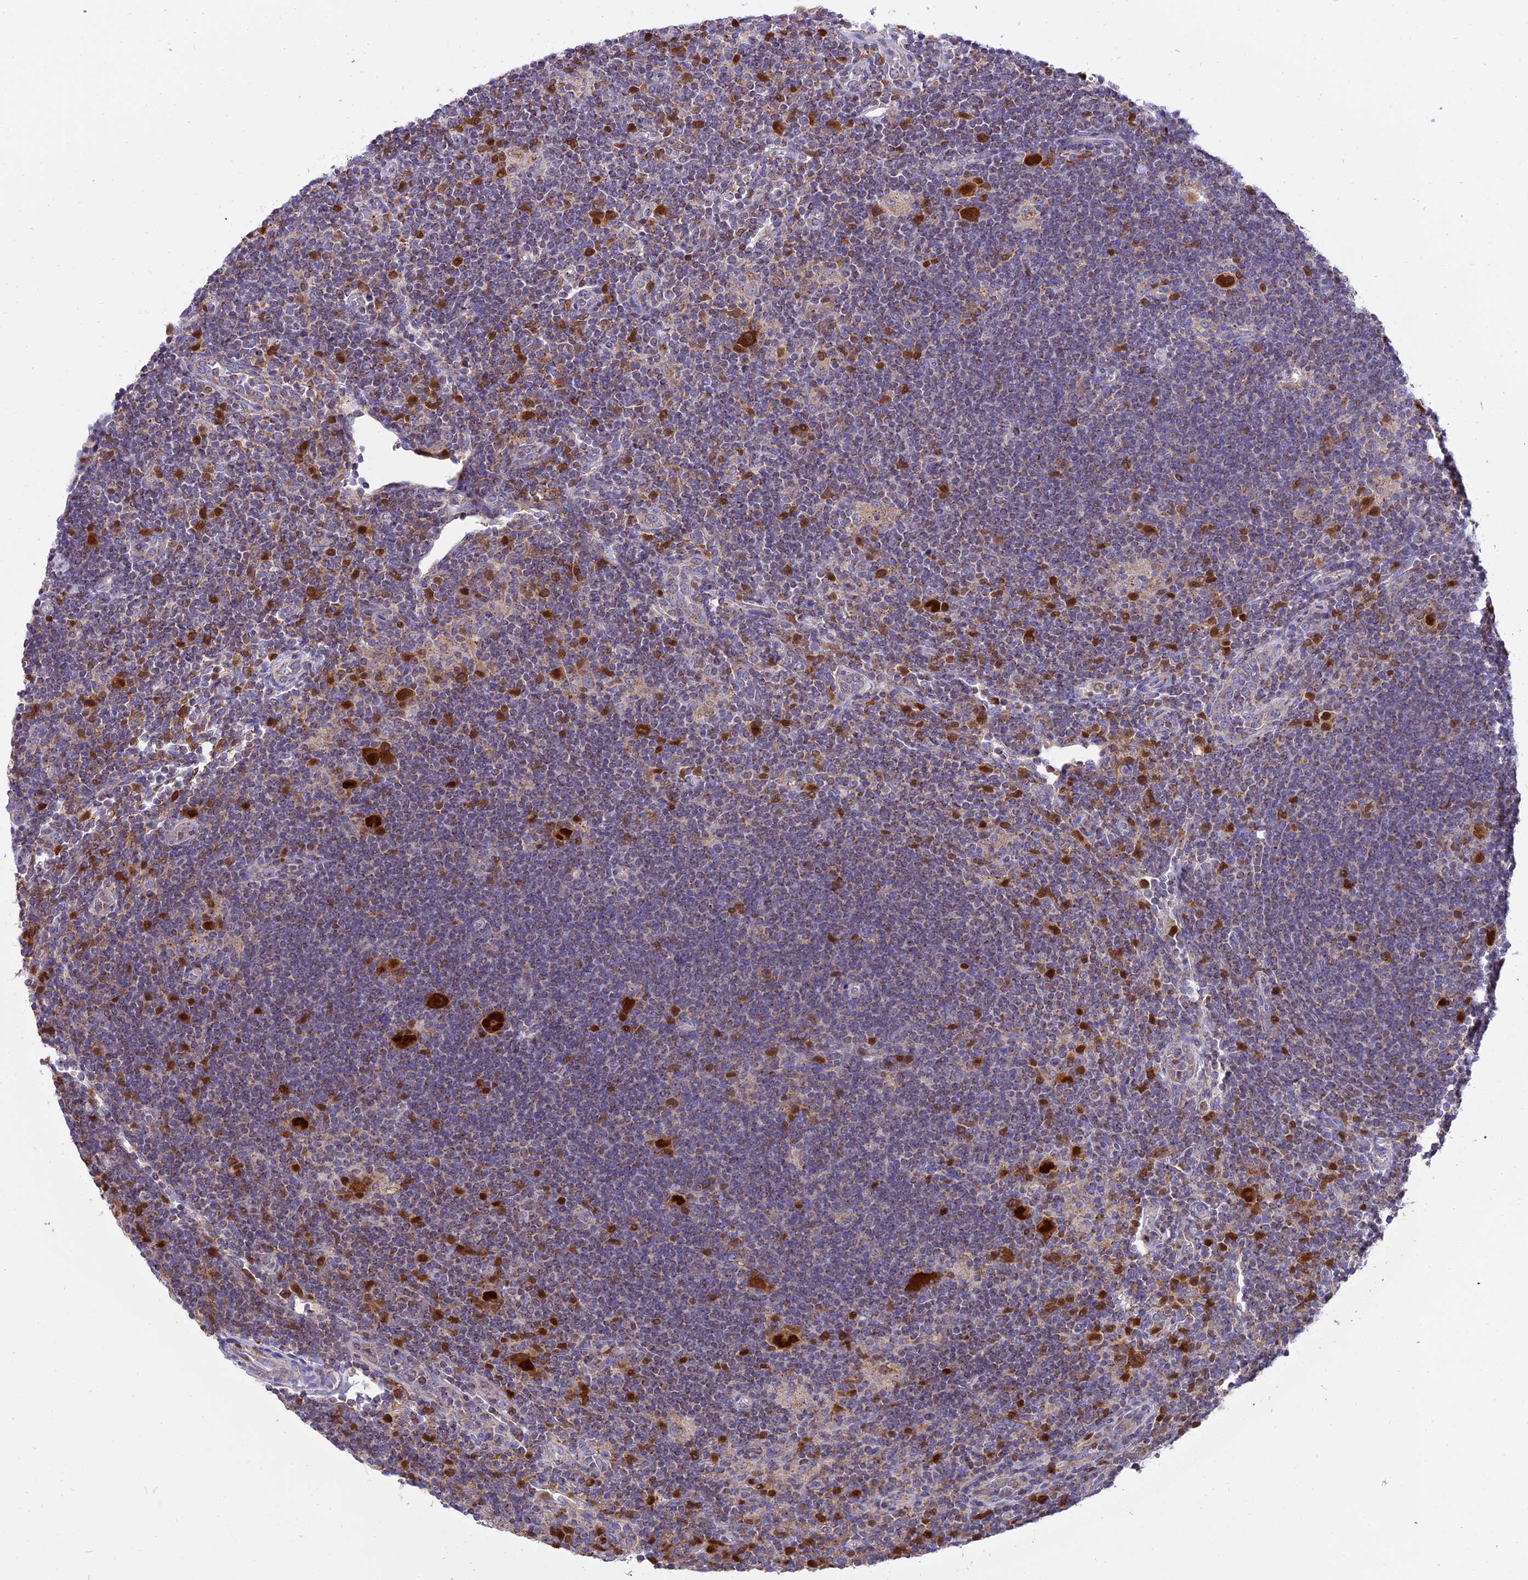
{"staining": {"intensity": "strong", "quantity": "25%-75%", "location": "cytoplasmic/membranous,nuclear"}, "tissue": "lymphoma", "cell_type": "Tumor cells", "image_type": "cancer", "snomed": [{"axis": "morphology", "description": "Hodgkin's disease, NOS"}, {"axis": "topography", "description": "Lymph node"}], "caption": "Immunohistochemistry (IHC) (DAB (3,3'-diaminobenzidine)) staining of human Hodgkin's disease exhibits strong cytoplasmic/membranous and nuclear protein expression in approximately 25%-75% of tumor cells.", "gene": "CENPV", "patient": {"sex": "female", "age": 57}}